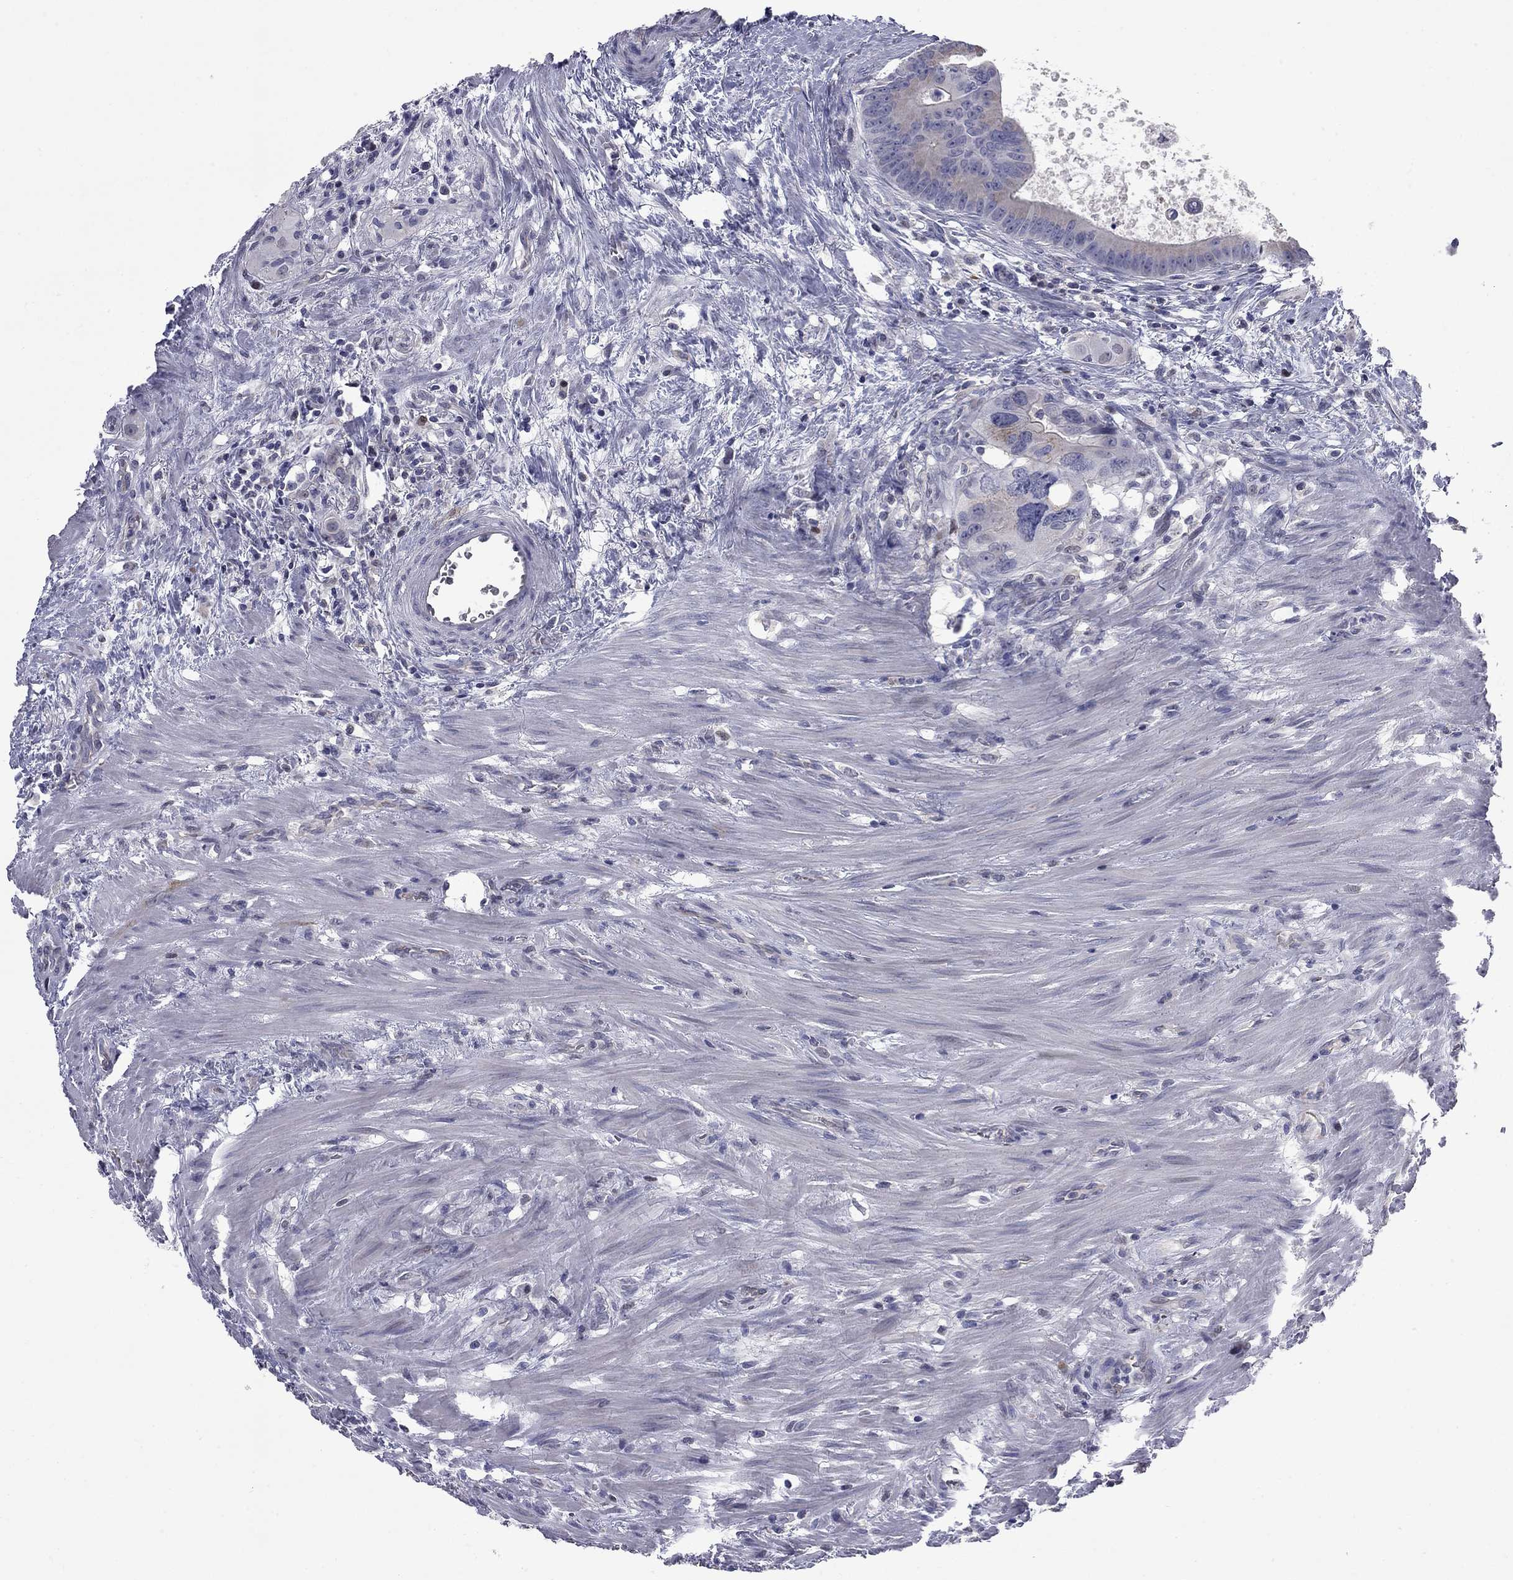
{"staining": {"intensity": "moderate", "quantity": "25%-75%", "location": "cytoplasmic/membranous"}, "tissue": "colorectal cancer", "cell_type": "Tumor cells", "image_type": "cancer", "snomed": [{"axis": "morphology", "description": "Adenocarcinoma, NOS"}, {"axis": "topography", "description": "Rectum"}], "caption": "Colorectal cancer (adenocarcinoma) stained for a protein (brown) demonstrates moderate cytoplasmic/membranous positive expression in approximately 25%-75% of tumor cells.", "gene": "HTR4", "patient": {"sex": "male", "age": 64}}